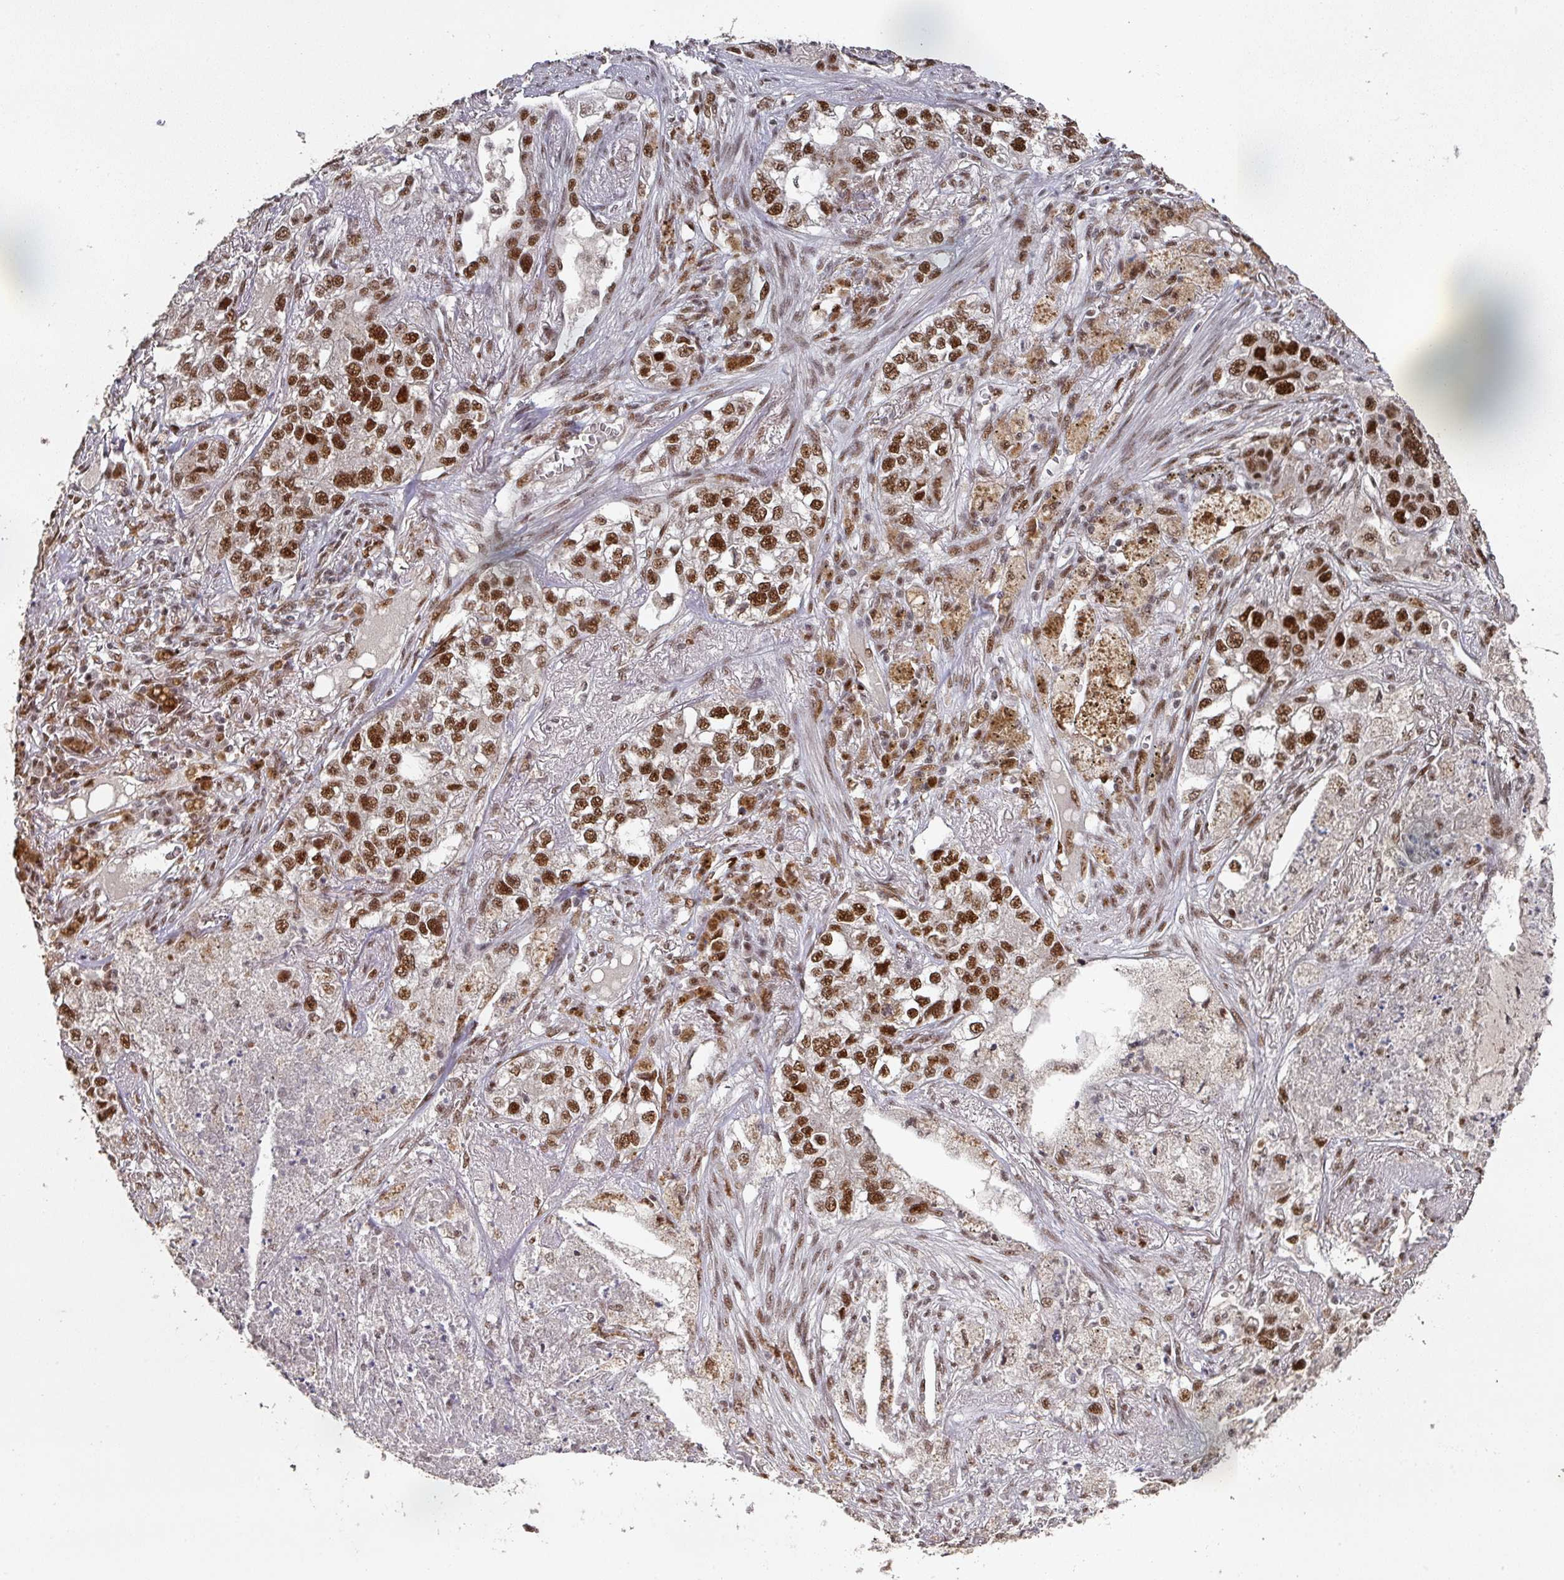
{"staining": {"intensity": "strong", "quantity": ">75%", "location": "nuclear"}, "tissue": "lung cancer", "cell_type": "Tumor cells", "image_type": "cancer", "snomed": [{"axis": "morphology", "description": "Adenocarcinoma, NOS"}, {"axis": "topography", "description": "Lung"}], "caption": "Adenocarcinoma (lung) was stained to show a protein in brown. There is high levels of strong nuclear expression in about >75% of tumor cells.", "gene": "MEPCE", "patient": {"sex": "male", "age": 49}}